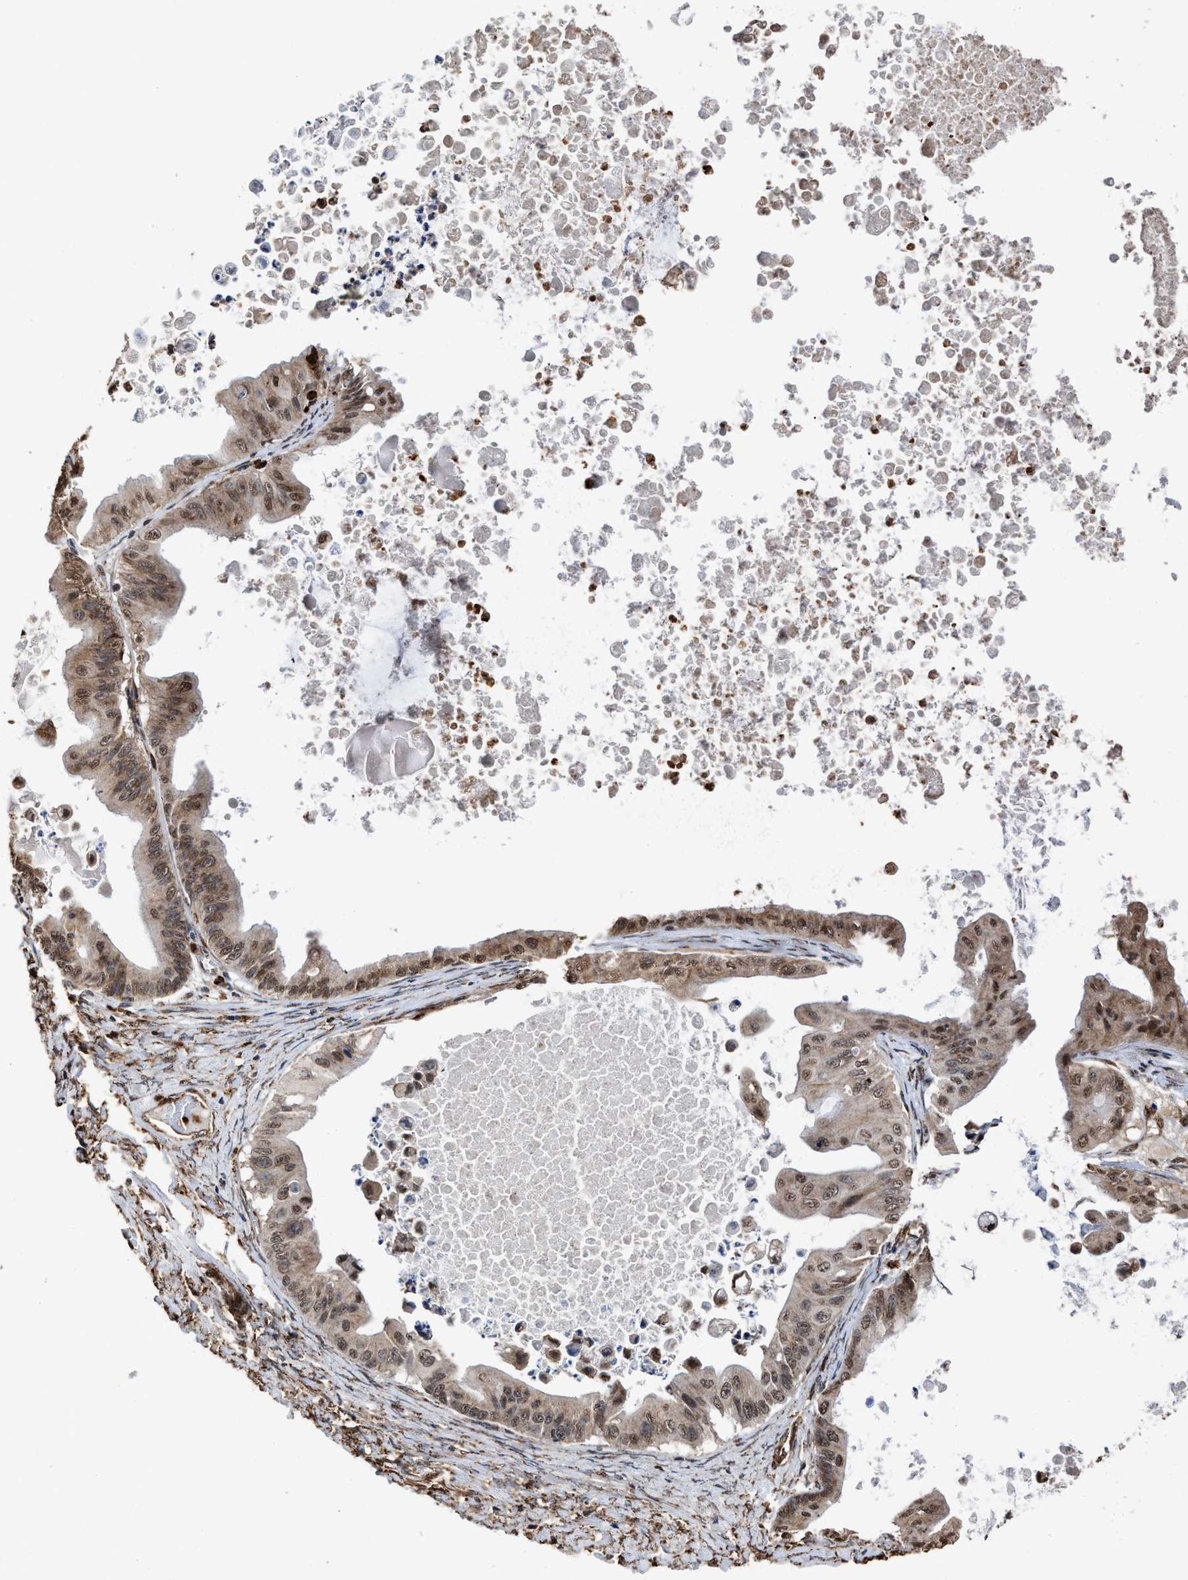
{"staining": {"intensity": "moderate", "quantity": ">75%", "location": "cytoplasmic/membranous,nuclear"}, "tissue": "ovarian cancer", "cell_type": "Tumor cells", "image_type": "cancer", "snomed": [{"axis": "morphology", "description": "Cystadenocarcinoma, mucinous, NOS"}, {"axis": "topography", "description": "Ovary"}], "caption": "This is a histology image of immunohistochemistry (IHC) staining of ovarian cancer, which shows moderate staining in the cytoplasmic/membranous and nuclear of tumor cells.", "gene": "SEPTIN2", "patient": {"sex": "female", "age": 37}}